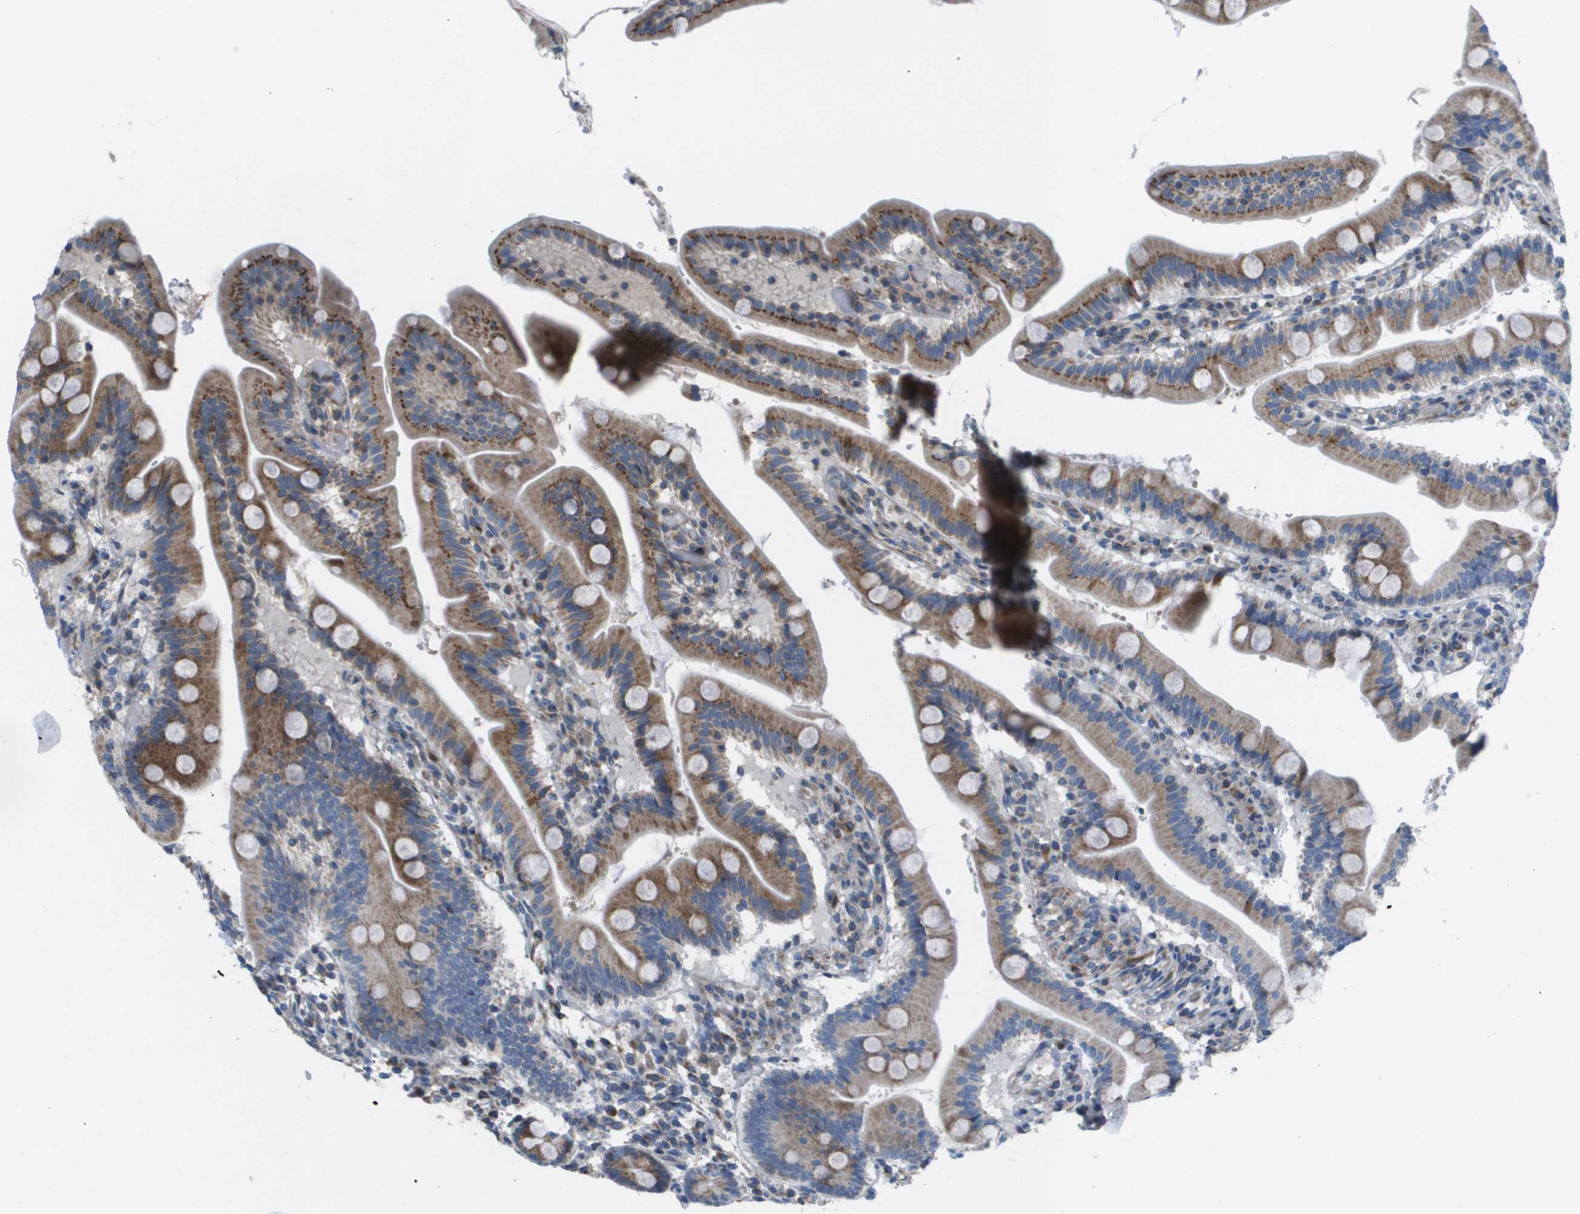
{"staining": {"intensity": "strong", "quantity": ">75%", "location": "cytoplasmic/membranous"}, "tissue": "duodenum", "cell_type": "Glandular cells", "image_type": "normal", "snomed": [{"axis": "morphology", "description": "Normal tissue, NOS"}, {"axis": "topography", "description": "Duodenum"}], "caption": "DAB immunohistochemical staining of unremarkable duodenum demonstrates strong cytoplasmic/membranous protein positivity in approximately >75% of glandular cells. (Brightfield microscopy of DAB IHC at high magnification).", "gene": "GALNT6", "patient": {"sex": "male", "age": 54}}